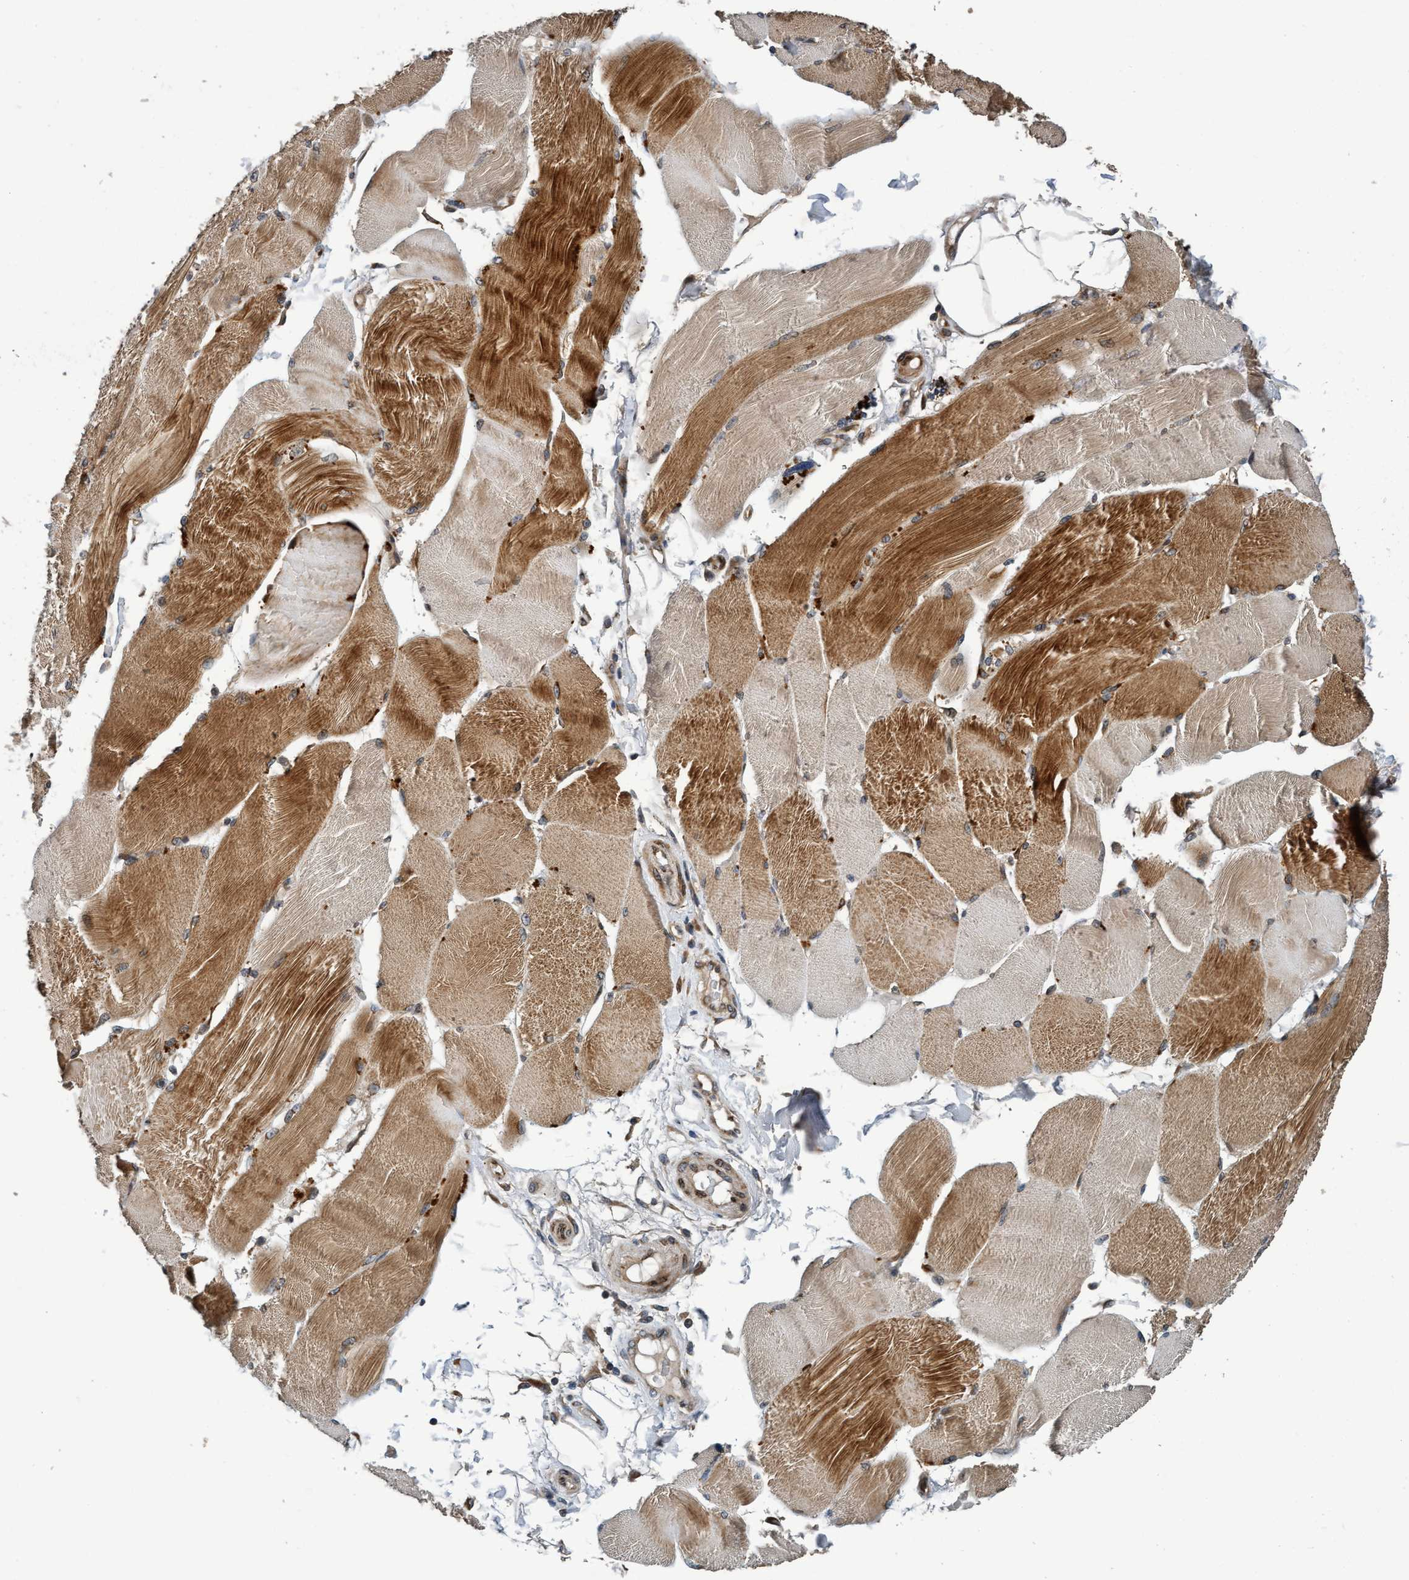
{"staining": {"intensity": "strong", "quantity": "25%-75%", "location": "cytoplasmic/membranous"}, "tissue": "skeletal muscle", "cell_type": "Myocytes", "image_type": "normal", "snomed": [{"axis": "morphology", "description": "Normal tissue, NOS"}, {"axis": "topography", "description": "Skin"}, {"axis": "topography", "description": "Skeletal muscle"}], "caption": "Myocytes demonstrate high levels of strong cytoplasmic/membranous expression in about 25%-75% of cells in benign skeletal muscle.", "gene": "MACC1", "patient": {"sex": "male", "age": 83}}